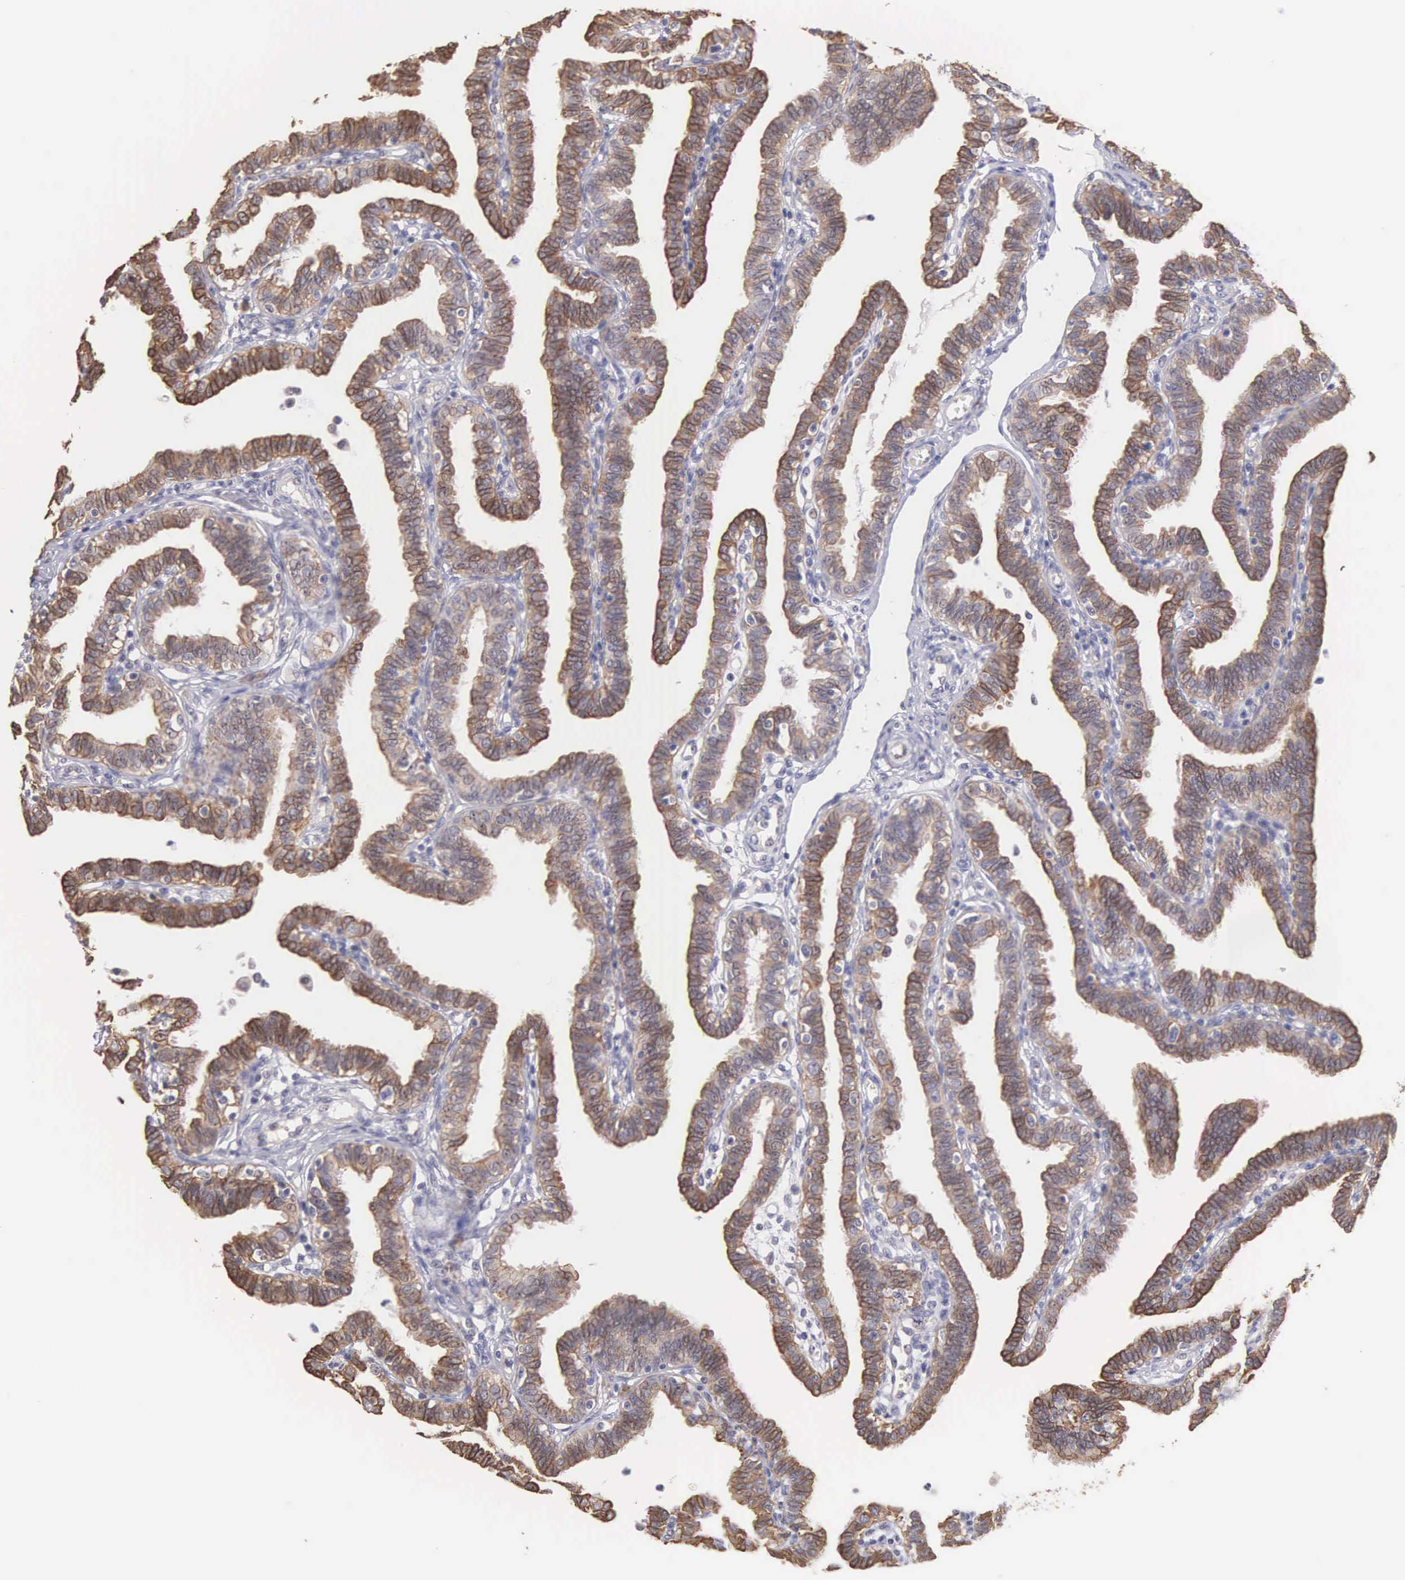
{"staining": {"intensity": "moderate", "quantity": ">75%", "location": "cytoplasmic/membranous"}, "tissue": "fallopian tube", "cell_type": "Glandular cells", "image_type": "normal", "snomed": [{"axis": "morphology", "description": "Normal tissue, NOS"}, {"axis": "topography", "description": "Fallopian tube"}], "caption": "Protein staining by IHC demonstrates moderate cytoplasmic/membranous expression in approximately >75% of glandular cells in benign fallopian tube. (Brightfield microscopy of DAB IHC at high magnification).", "gene": "PIR", "patient": {"sex": "female", "age": 41}}